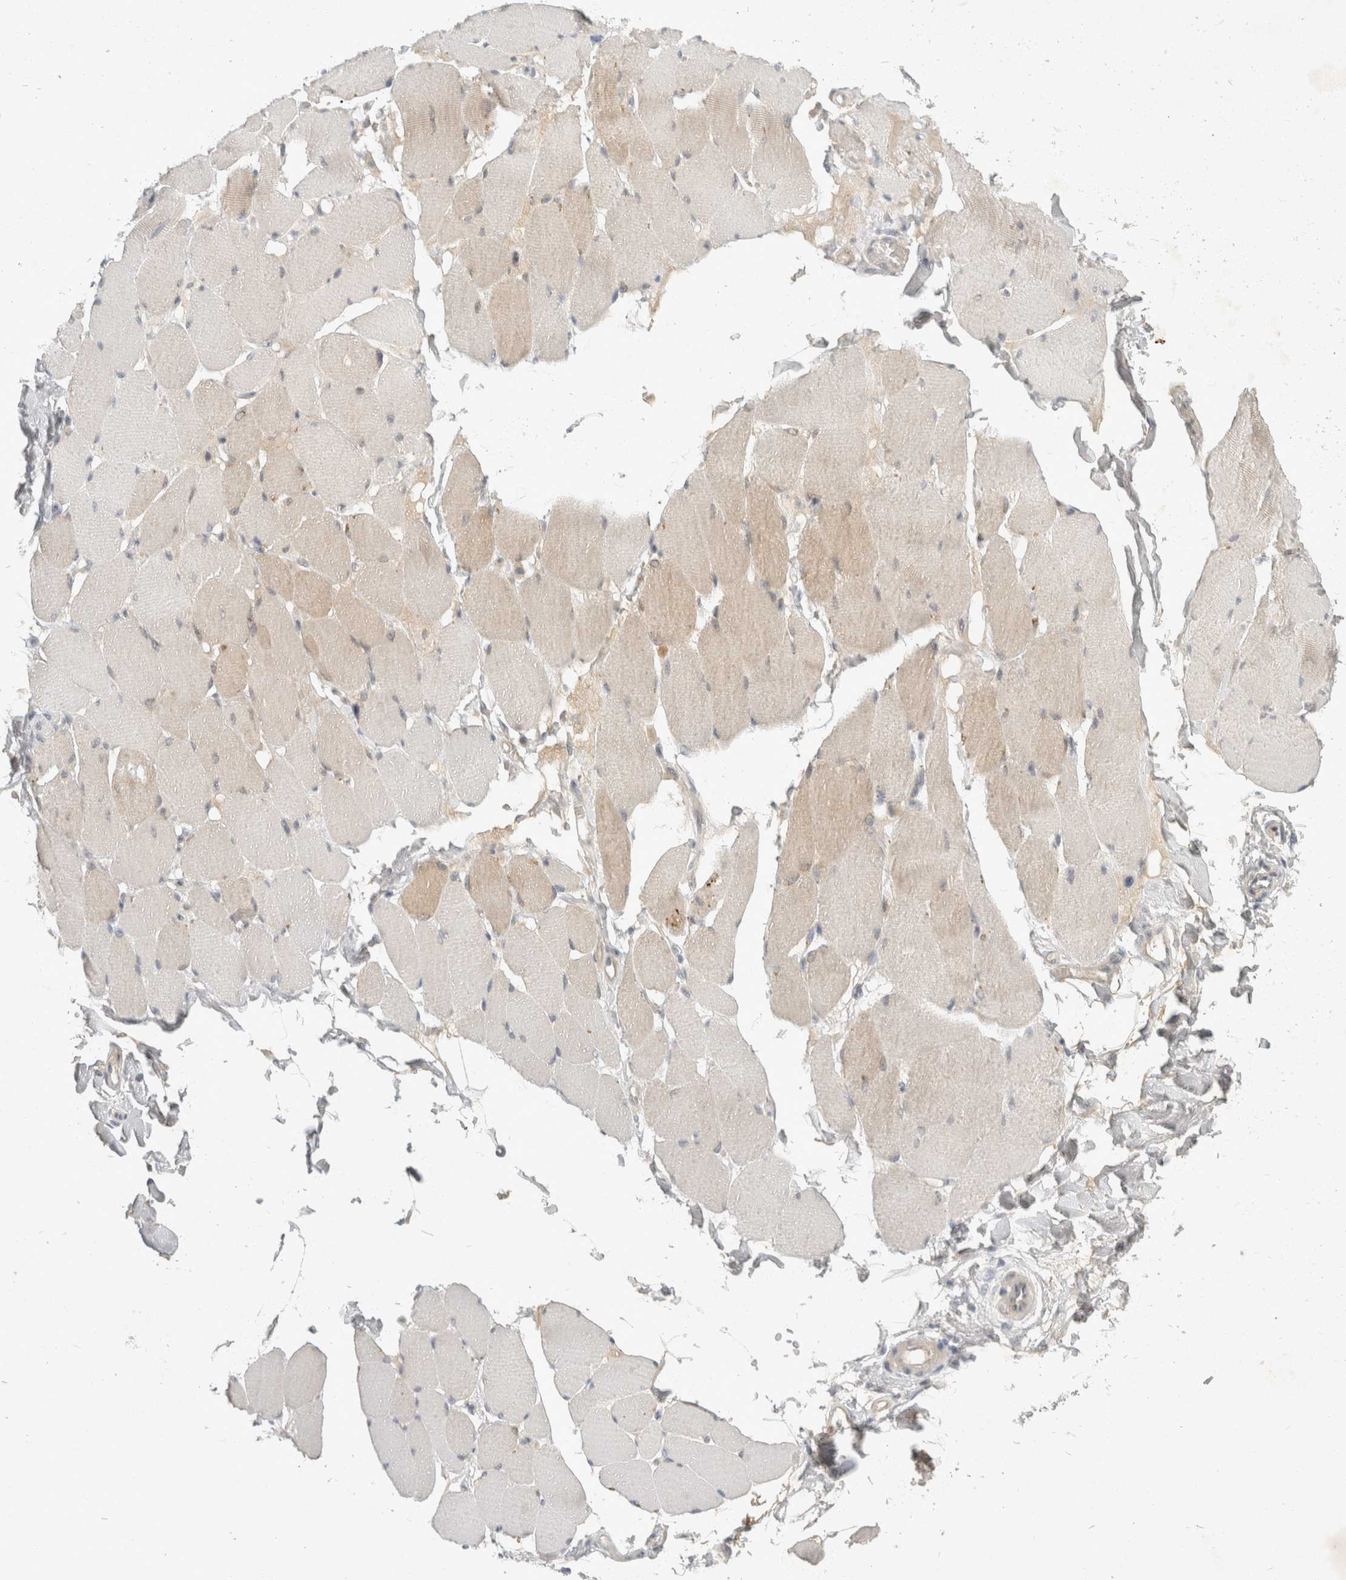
{"staining": {"intensity": "weak", "quantity": "<25%", "location": "cytoplasmic/membranous"}, "tissue": "skeletal muscle", "cell_type": "Myocytes", "image_type": "normal", "snomed": [{"axis": "morphology", "description": "Normal tissue, NOS"}, {"axis": "topography", "description": "Skin"}, {"axis": "topography", "description": "Skeletal muscle"}], "caption": "Image shows no protein positivity in myocytes of normal skeletal muscle.", "gene": "TOM1L2", "patient": {"sex": "male", "age": 83}}